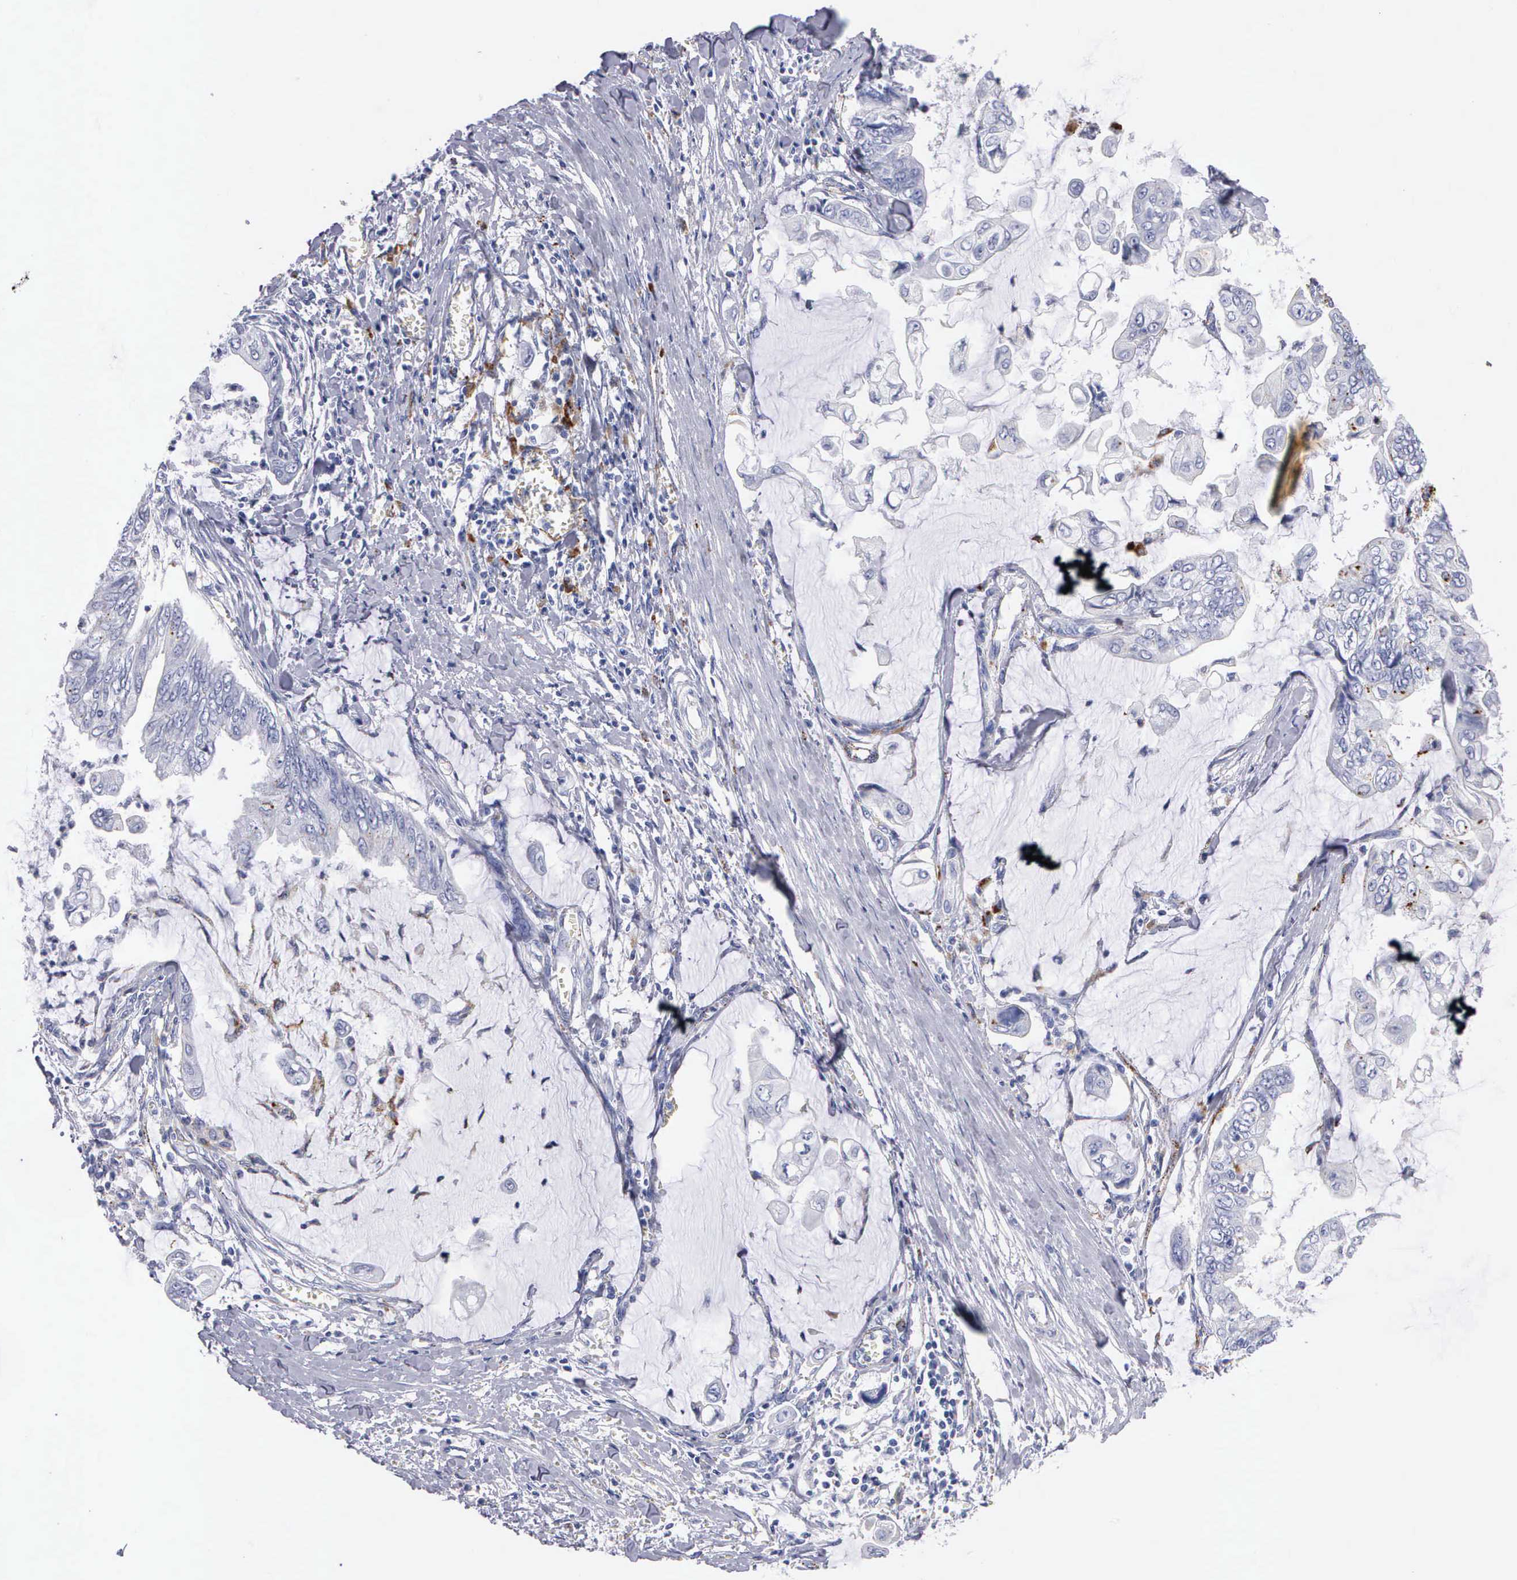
{"staining": {"intensity": "negative", "quantity": "none", "location": "none"}, "tissue": "stomach cancer", "cell_type": "Tumor cells", "image_type": "cancer", "snomed": [{"axis": "morphology", "description": "Adenocarcinoma, NOS"}, {"axis": "topography", "description": "Stomach, upper"}], "caption": "High magnification brightfield microscopy of stomach cancer stained with DAB (3,3'-diaminobenzidine) (brown) and counterstained with hematoxylin (blue): tumor cells show no significant positivity.", "gene": "CTSL", "patient": {"sex": "male", "age": 80}}